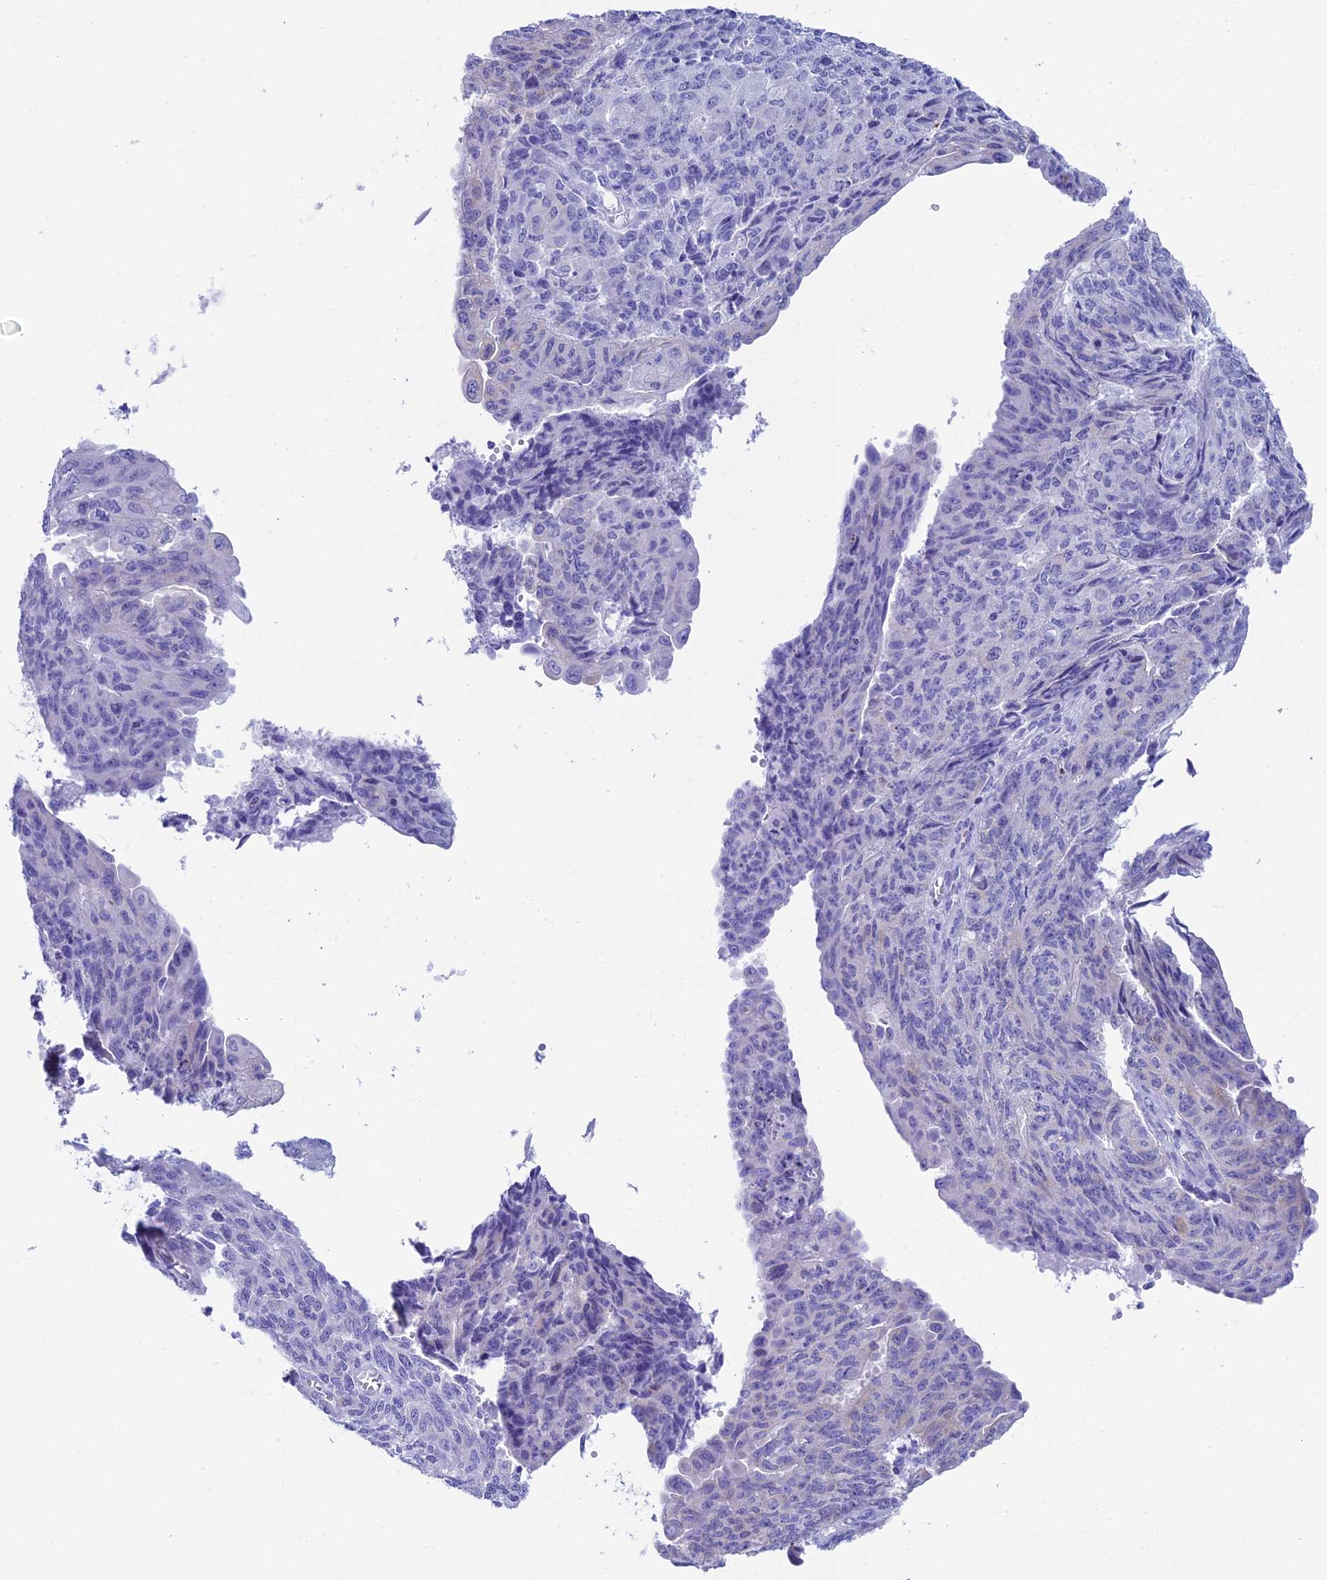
{"staining": {"intensity": "negative", "quantity": "none", "location": "none"}, "tissue": "endometrial cancer", "cell_type": "Tumor cells", "image_type": "cancer", "snomed": [{"axis": "morphology", "description": "Adenocarcinoma, NOS"}, {"axis": "topography", "description": "Endometrium"}], "caption": "DAB immunohistochemical staining of endometrial cancer (adenocarcinoma) displays no significant expression in tumor cells.", "gene": "REEP4", "patient": {"sex": "female", "age": 32}}